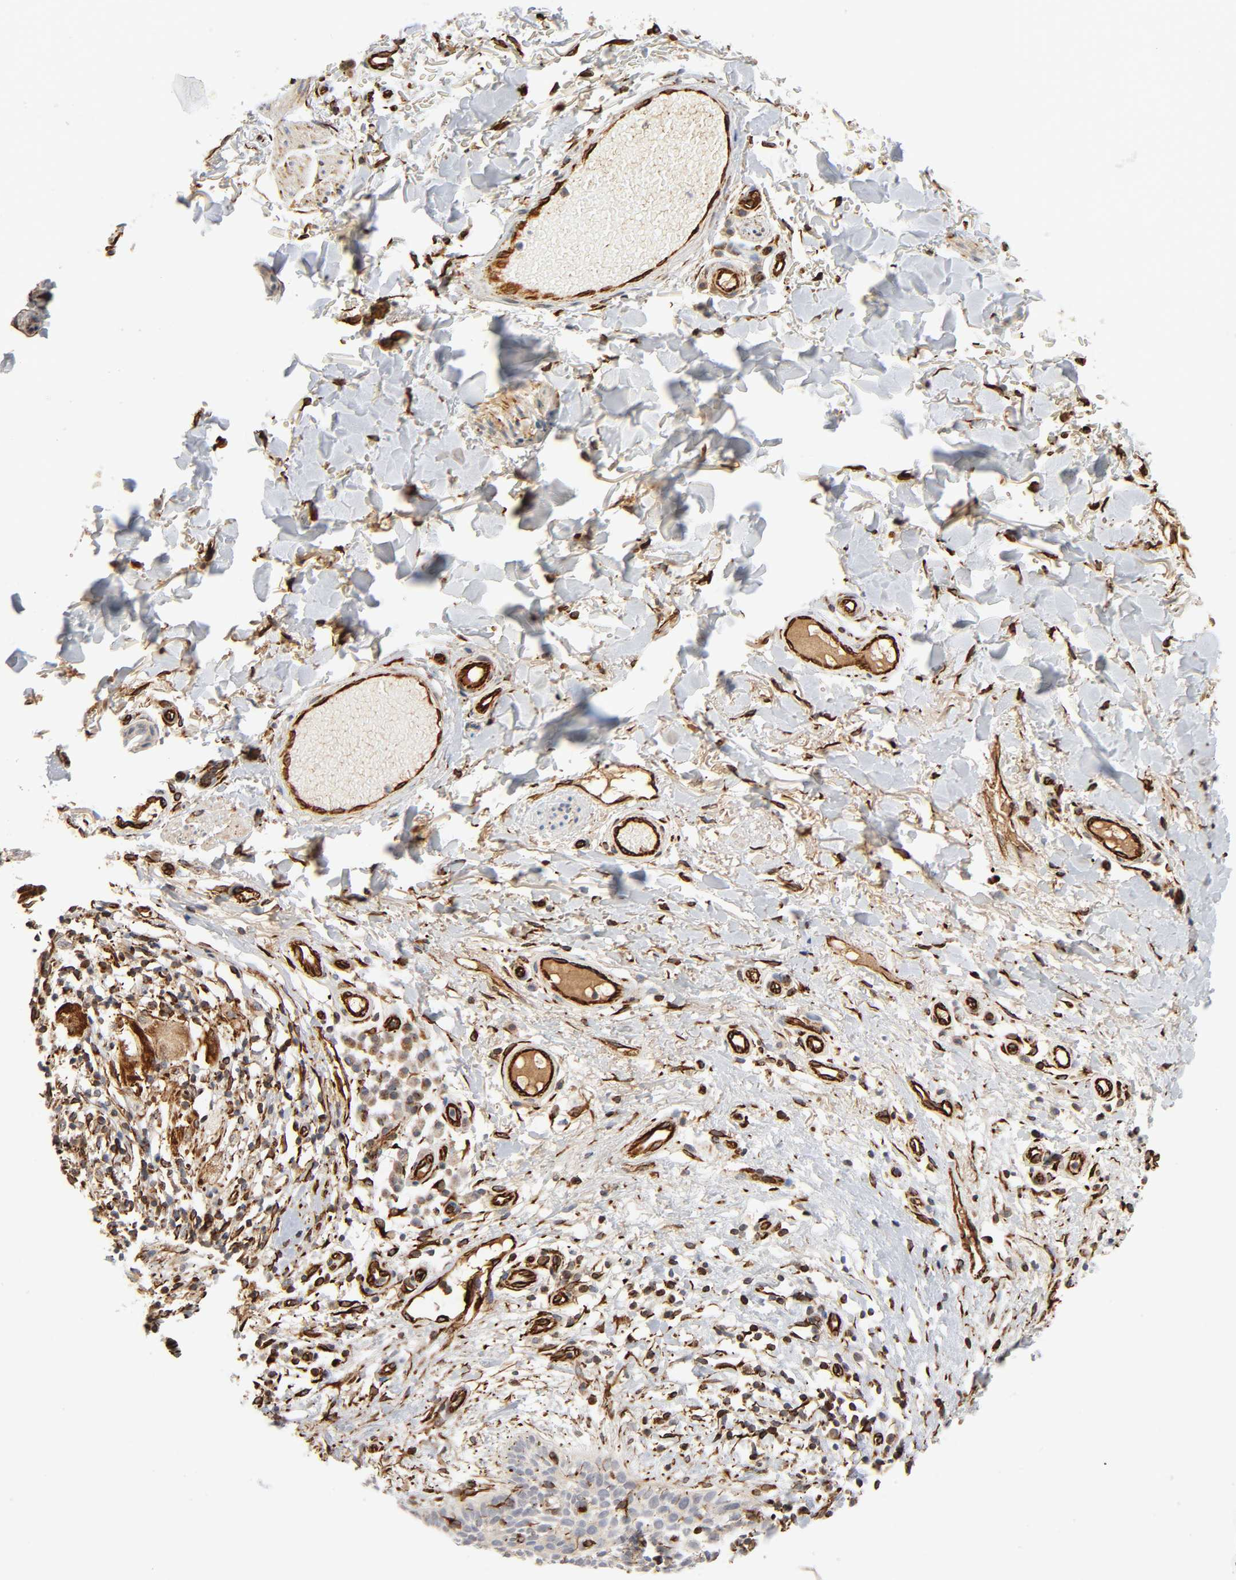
{"staining": {"intensity": "weak", "quantity": "25%-75%", "location": "cytoplasmic/membranous"}, "tissue": "skin cancer", "cell_type": "Tumor cells", "image_type": "cancer", "snomed": [{"axis": "morphology", "description": "Fibrosis, NOS"}, {"axis": "morphology", "description": "Basal cell carcinoma"}, {"axis": "topography", "description": "Skin"}], "caption": "There is low levels of weak cytoplasmic/membranous expression in tumor cells of skin cancer (basal cell carcinoma), as demonstrated by immunohistochemical staining (brown color).", "gene": "REEP6", "patient": {"sex": "male", "age": 76}}